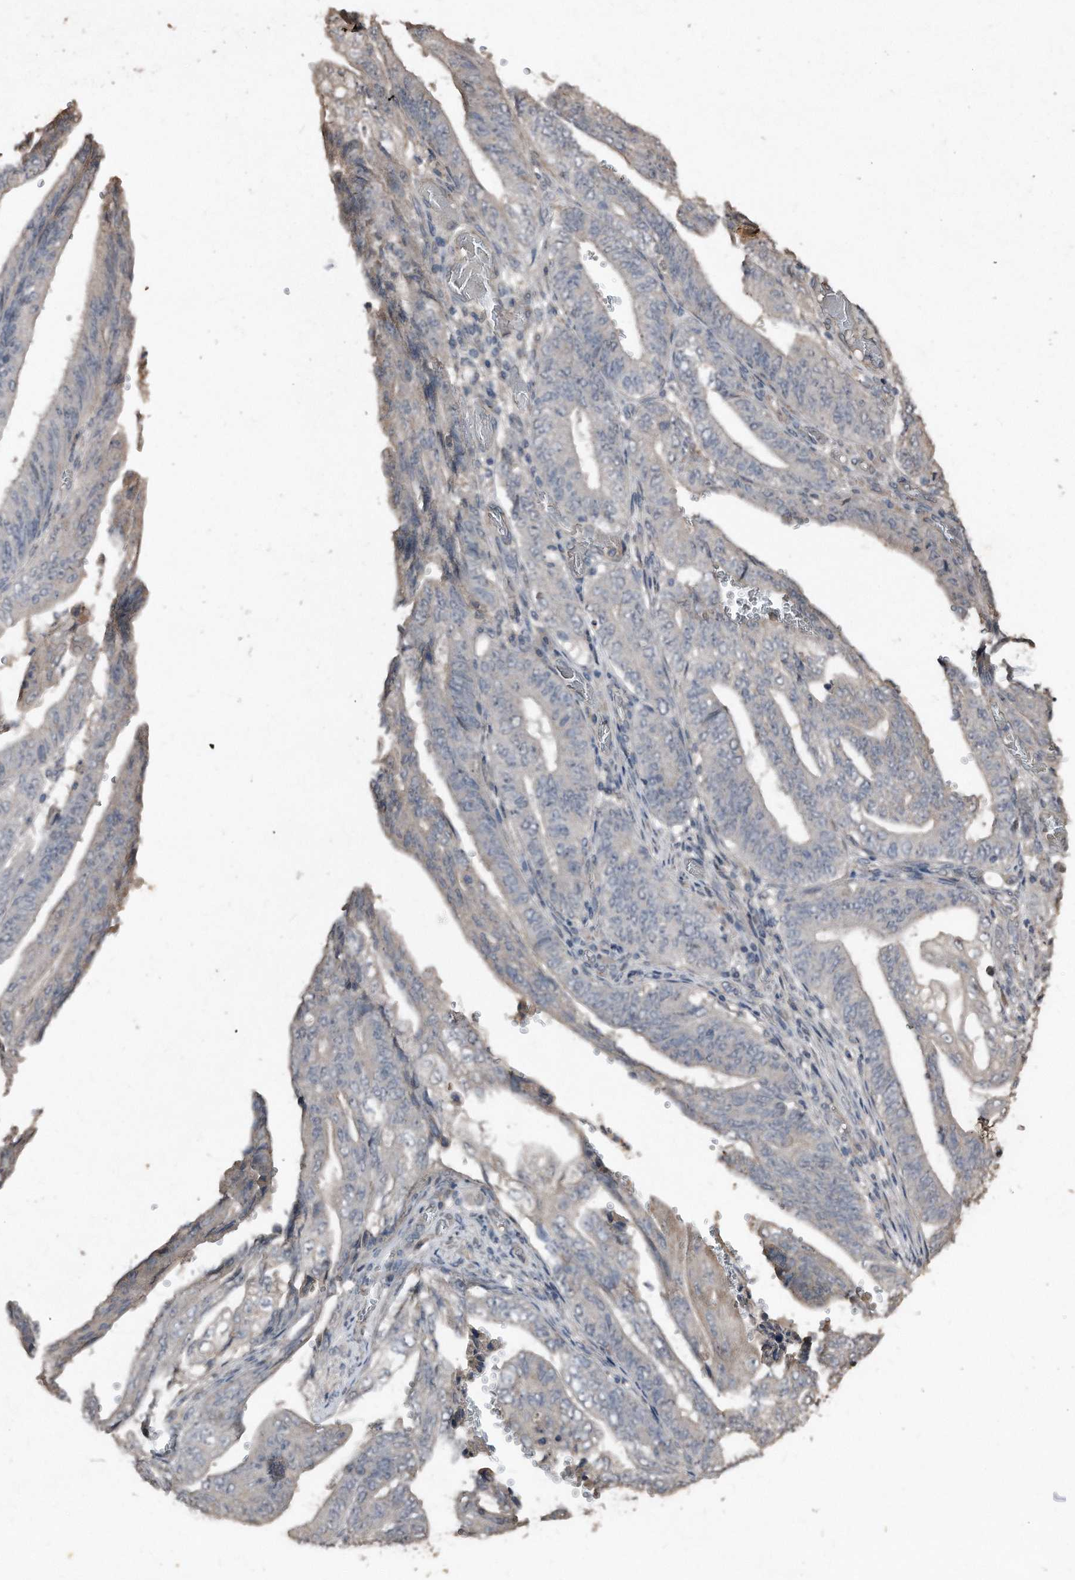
{"staining": {"intensity": "negative", "quantity": "none", "location": "none"}, "tissue": "stomach cancer", "cell_type": "Tumor cells", "image_type": "cancer", "snomed": [{"axis": "morphology", "description": "Adenocarcinoma, NOS"}, {"axis": "topography", "description": "Stomach"}], "caption": "Tumor cells show no significant staining in adenocarcinoma (stomach). (Immunohistochemistry (ihc), brightfield microscopy, high magnification).", "gene": "ANKRD10", "patient": {"sex": "female", "age": 73}}